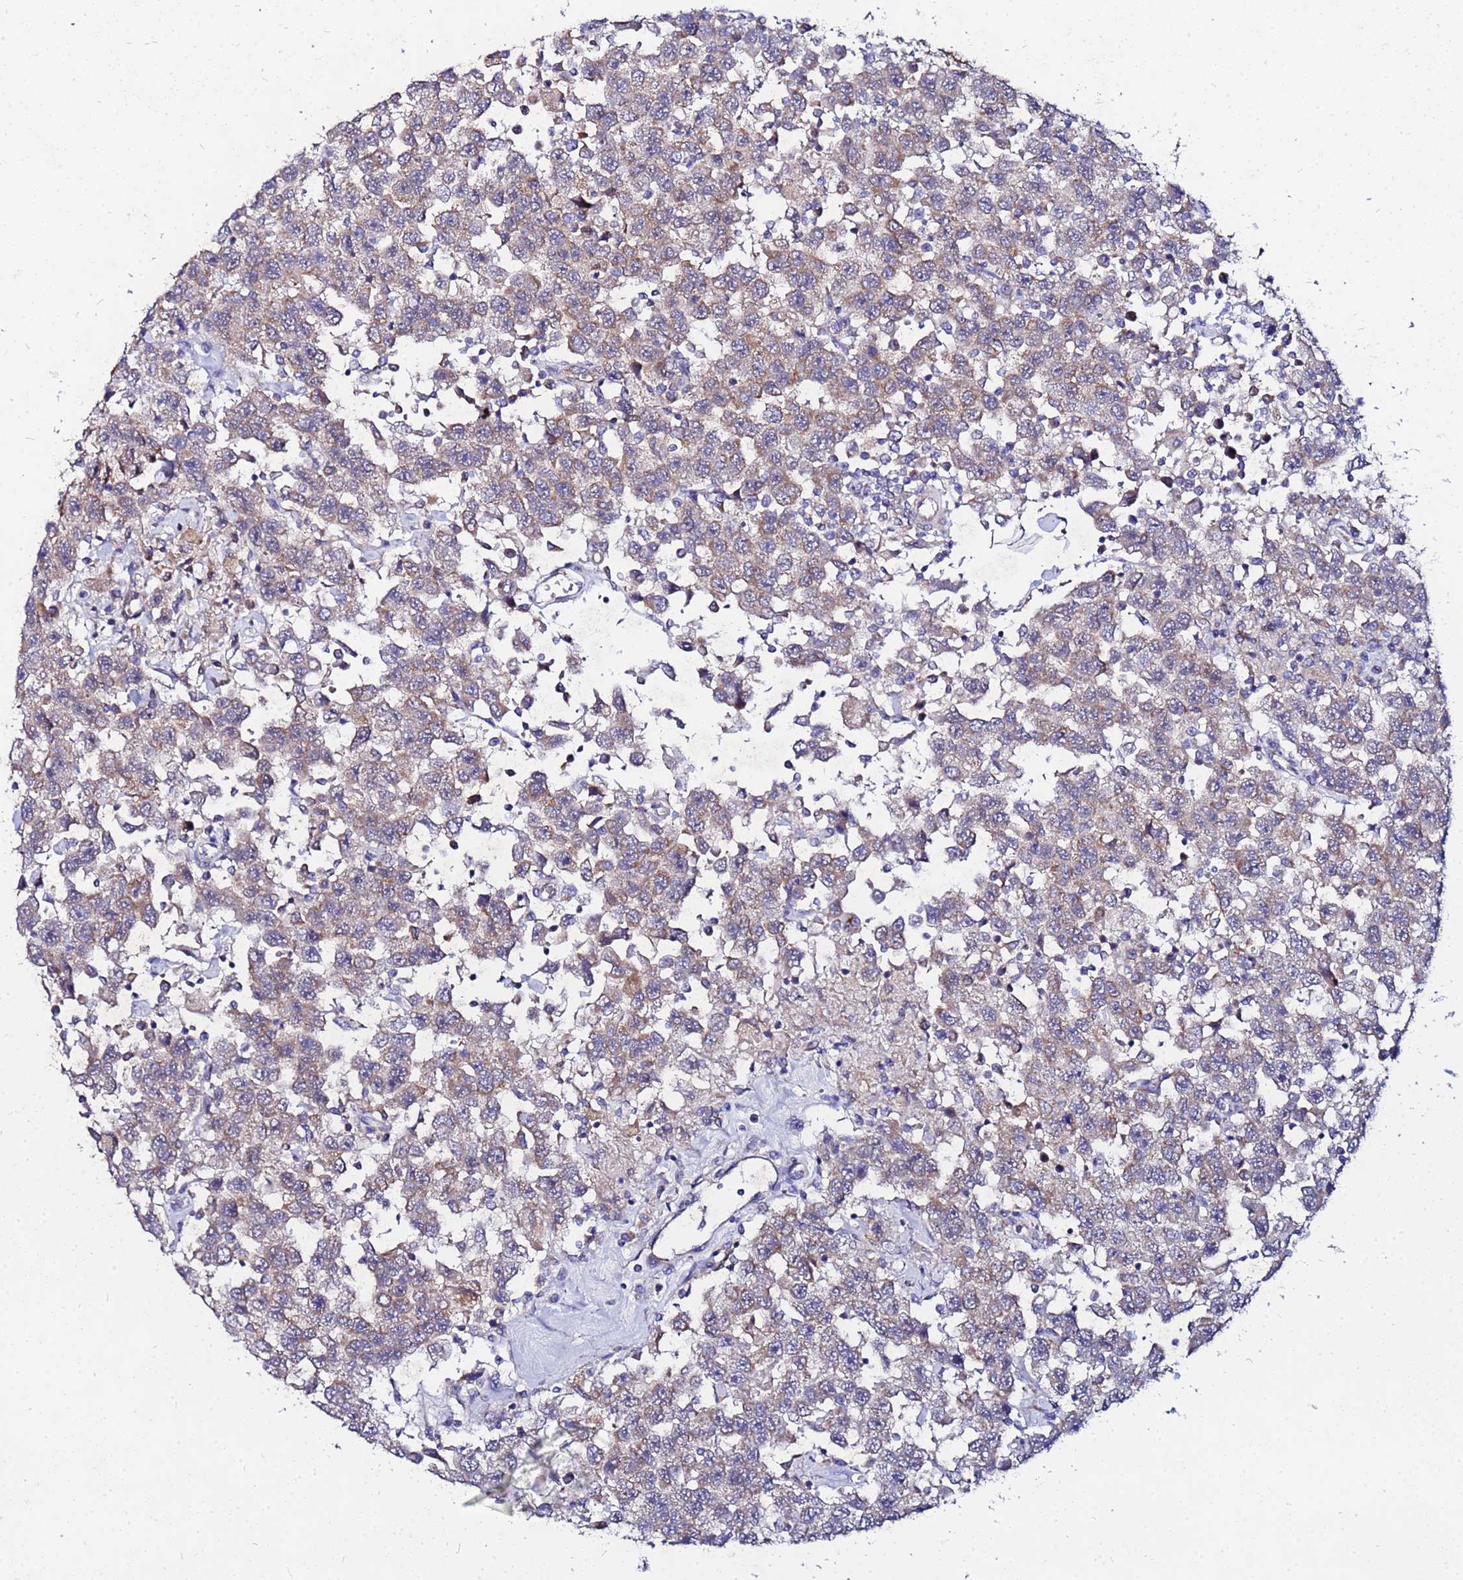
{"staining": {"intensity": "weak", "quantity": ">75%", "location": "cytoplasmic/membranous"}, "tissue": "testis cancer", "cell_type": "Tumor cells", "image_type": "cancer", "snomed": [{"axis": "morphology", "description": "Seminoma, NOS"}, {"axis": "topography", "description": "Testis"}], "caption": "This is an image of immunohistochemistry staining of testis seminoma, which shows weak staining in the cytoplasmic/membranous of tumor cells.", "gene": "FAHD2A", "patient": {"sex": "male", "age": 41}}